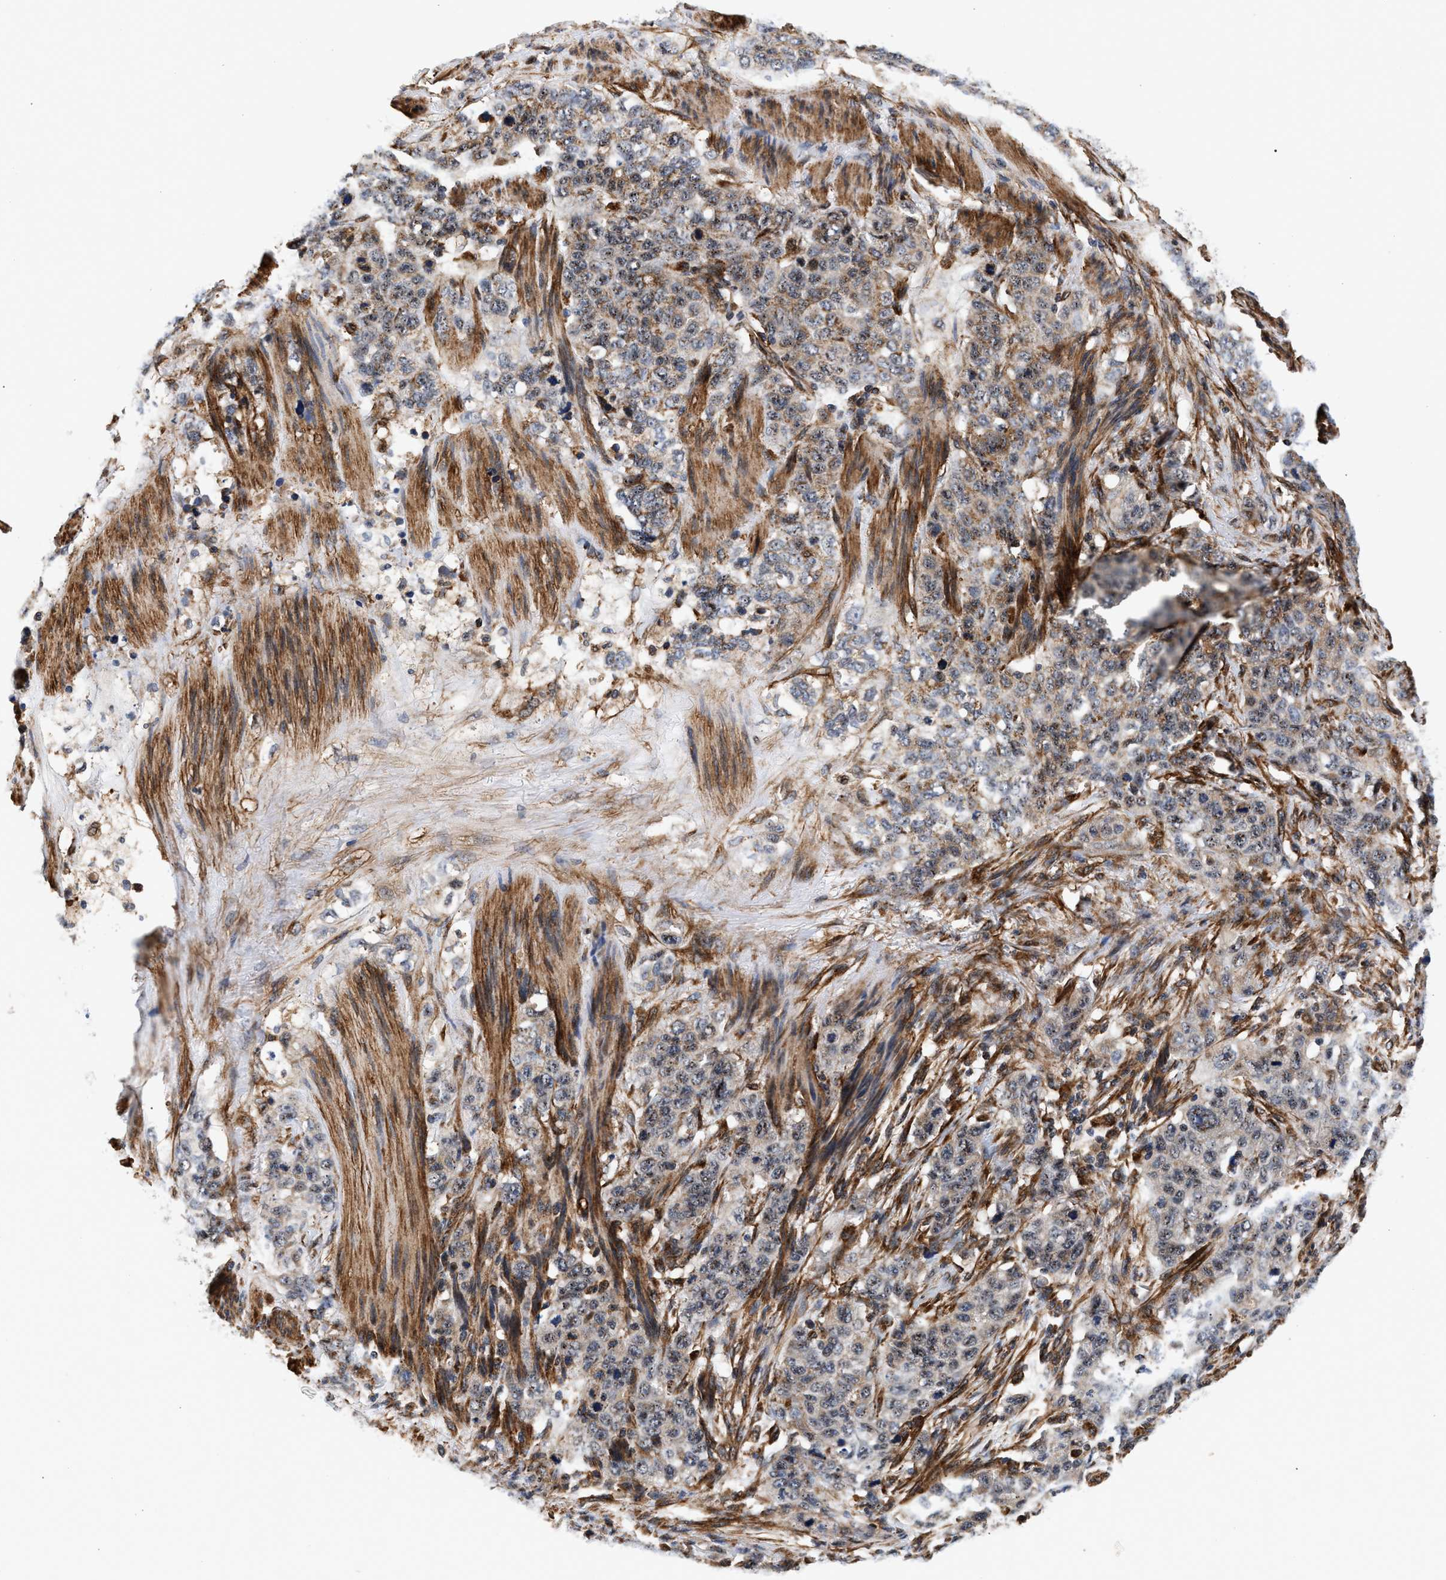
{"staining": {"intensity": "weak", "quantity": ">75%", "location": "cytoplasmic/membranous,nuclear"}, "tissue": "stomach cancer", "cell_type": "Tumor cells", "image_type": "cancer", "snomed": [{"axis": "morphology", "description": "Adenocarcinoma, NOS"}, {"axis": "topography", "description": "Stomach"}], "caption": "Tumor cells reveal low levels of weak cytoplasmic/membranous and nuclear positivity in approximately >75% of cells in human adenocarcinoma (stomach).", "gene": "SGK1", "patient": {"sex": "male", "age": 48}}